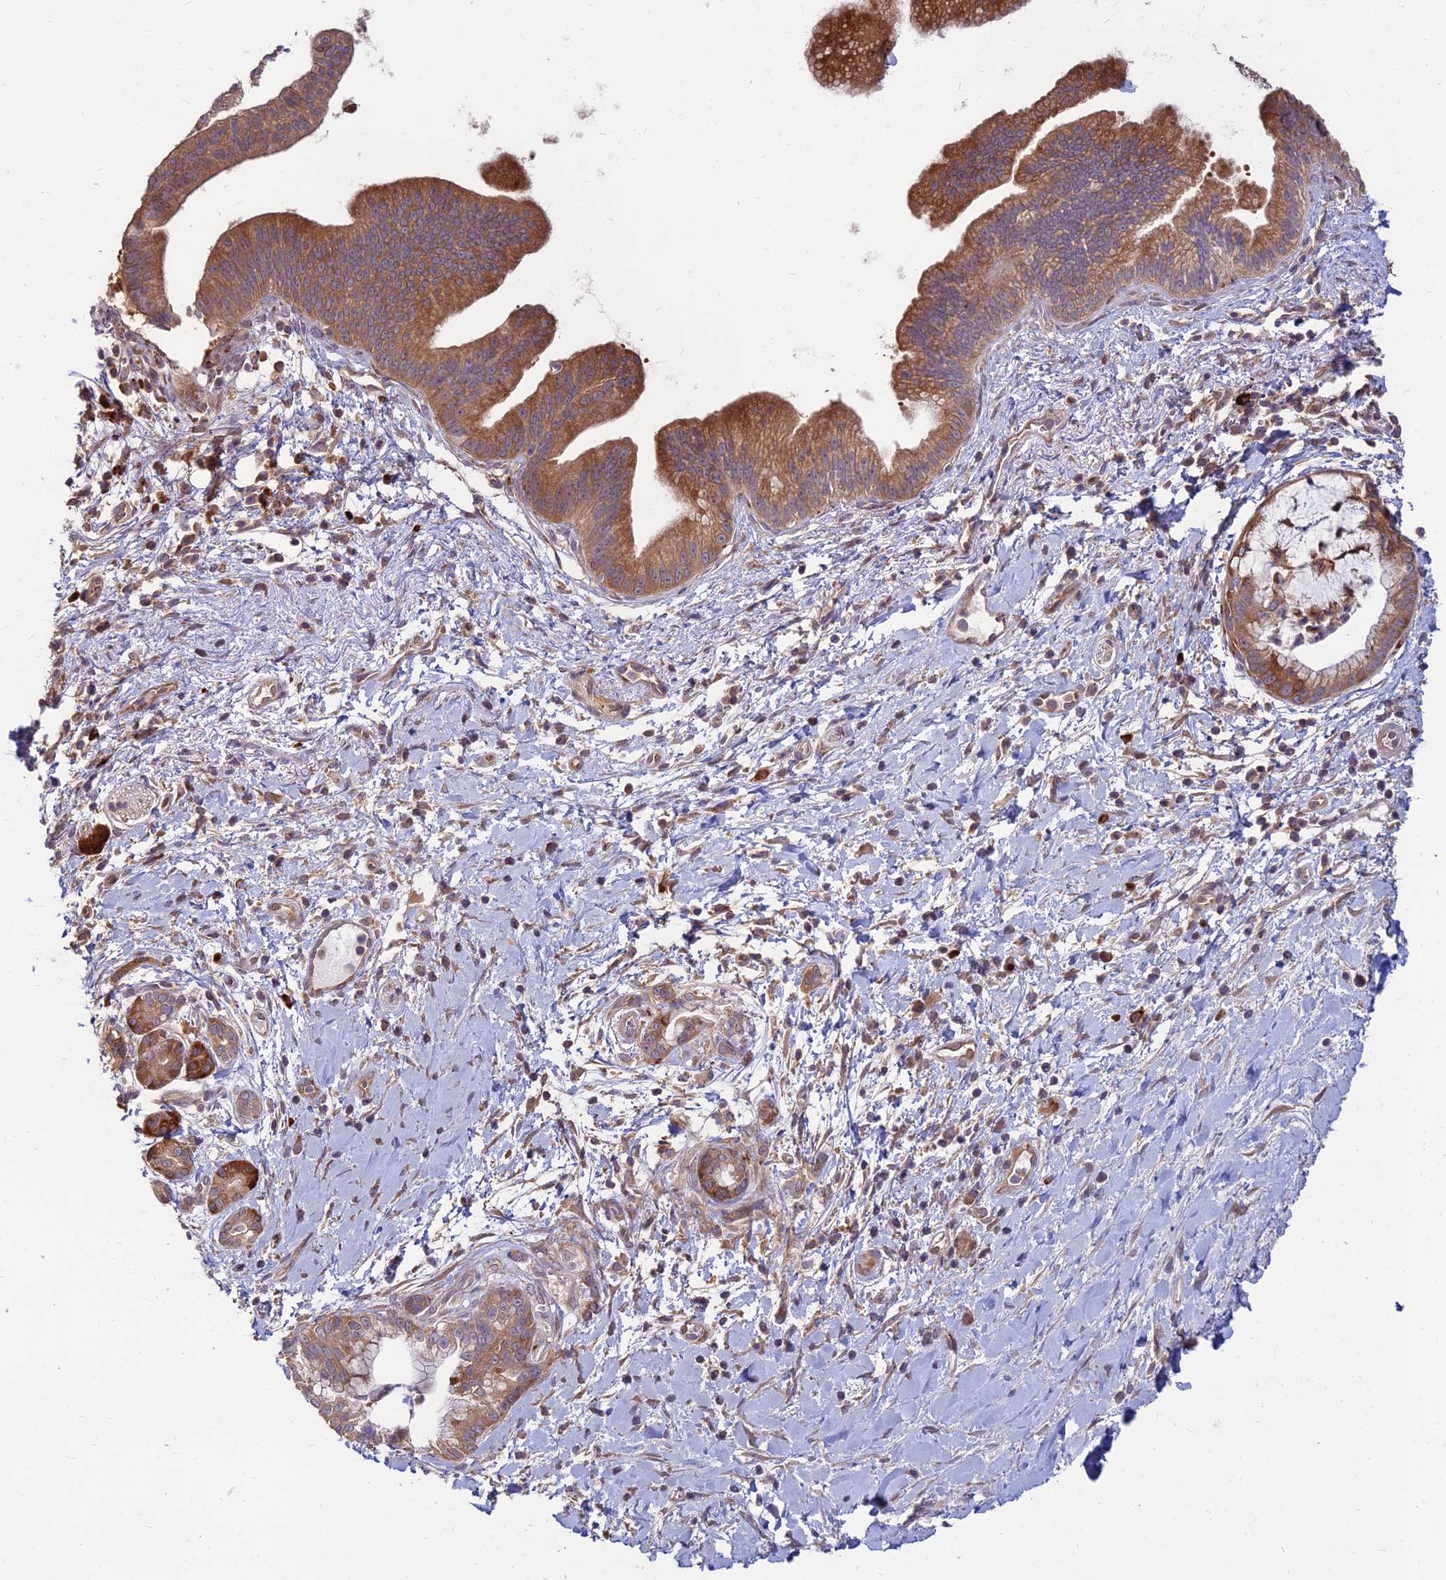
{"staining": {"intensity": "moderate", "quantity": "25%-75%", "location": "cytoplasmic/membranous"}, "tissue": "pancreatic cancer", "cell_type": "Tumor cells", "image_type": "cancer", "snomed": [{"axis": "morphology", "description": "Adenocarcinoma, NOS"}, {"axis": "topography", "description": "Pancreas"}], "caption": "Immunohistochemical staining of pancreatic cancer demonstrates medium levels of moderate cytoplasmic/membranous expression in about 25%-75% of tumor cells.", "gene": "CCT6B", "patient": {"sex": "male", "age": 78}}